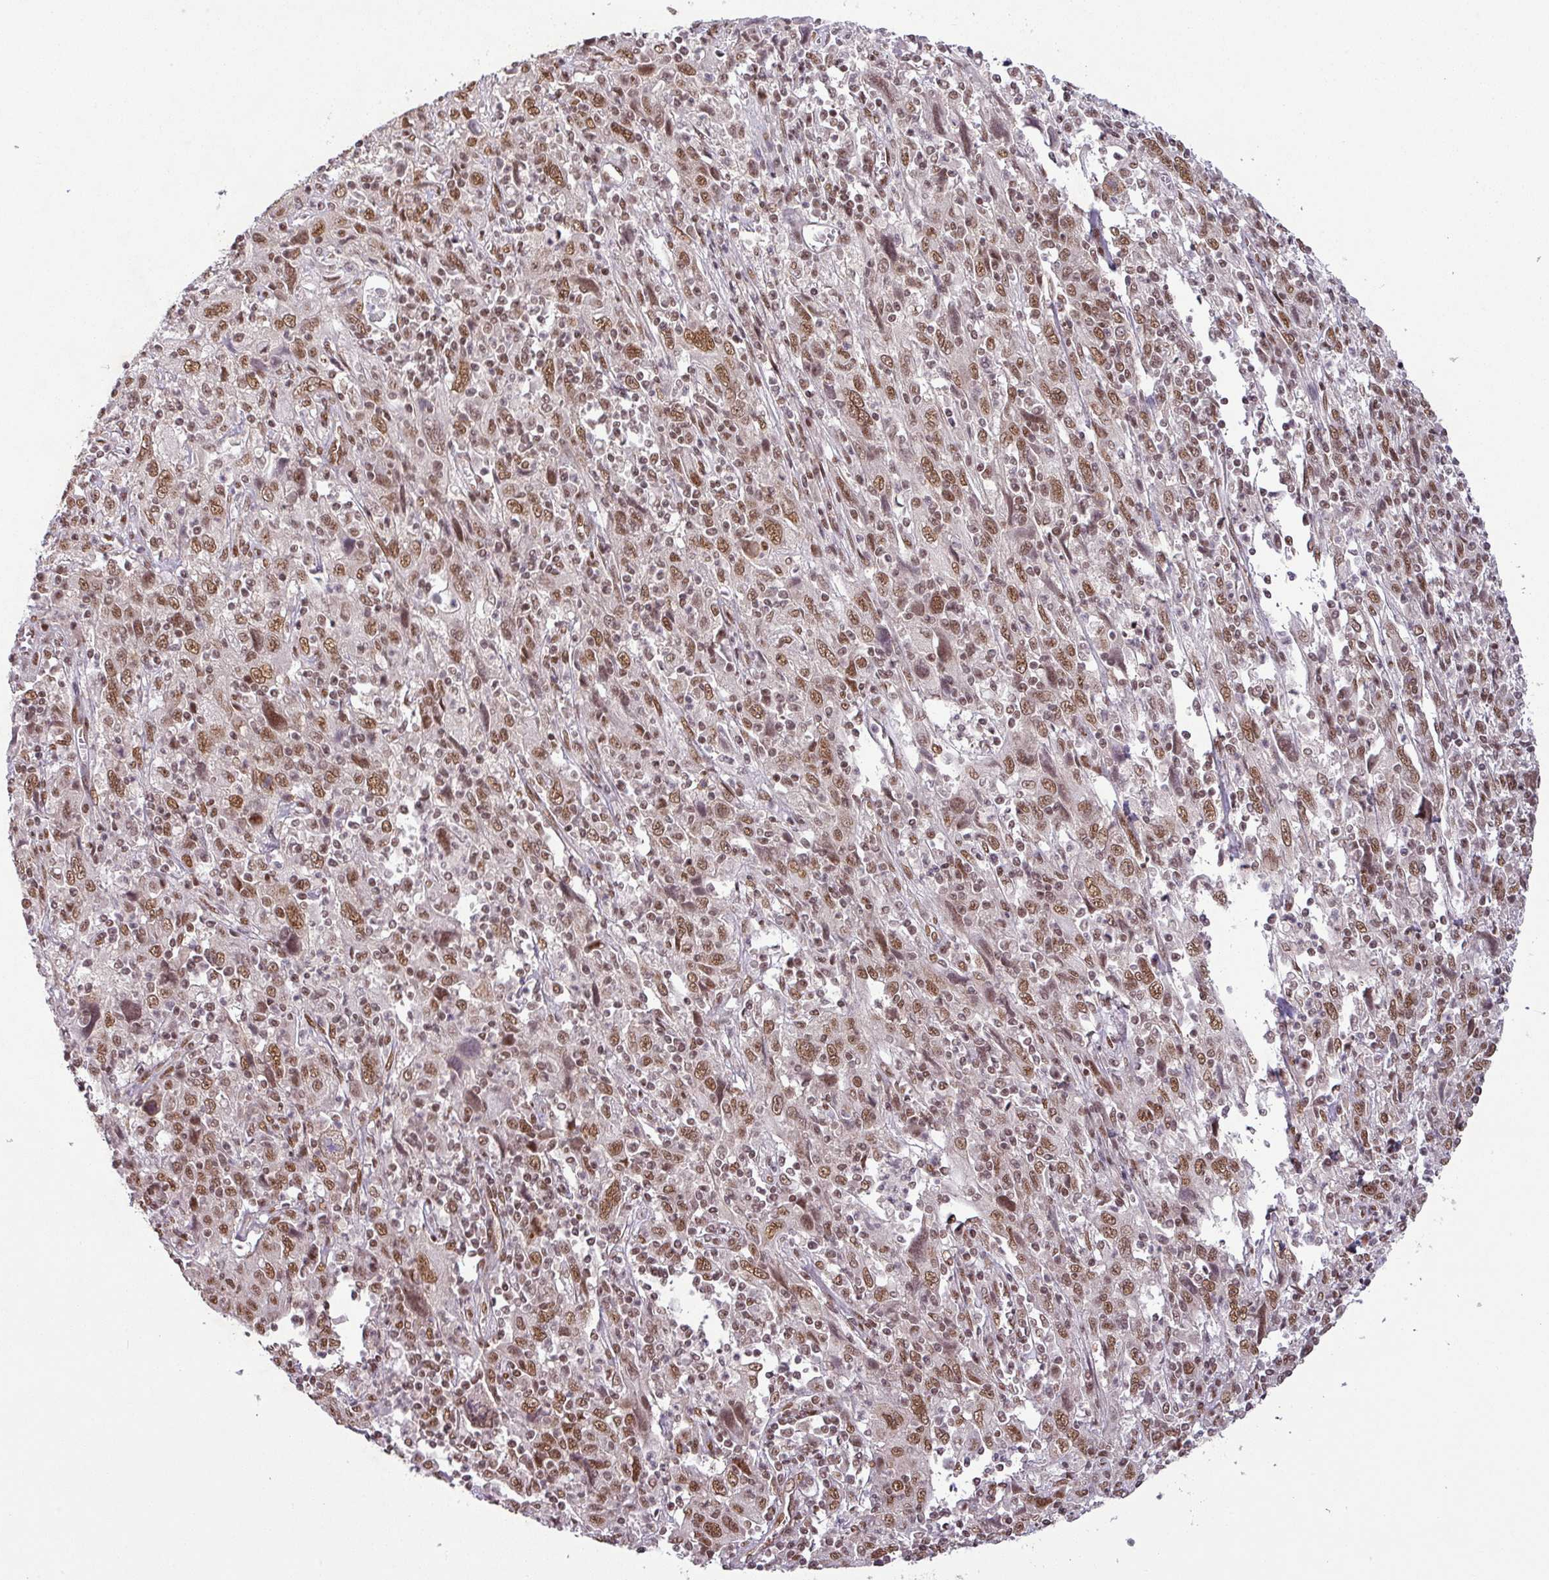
{"staining": {"intensity": "moderate", "quantity": ">75%", "location": "nuclear"}, "tissue": "cervical cancer", "cell_type": "Tumor cells", "image_type": "cancer", "snomed": [{"axis": "morphology", "description": "Squamous cell carcinoma, NOS"}, {"axis": "topography", "description": "Cervix"}], "caption": "IHC micrograph of cervical cancer (squamous cell carcinoma) stained for a protein (brown), which displays medium levels of moderate nuclear positivity in about >75% of tumor cells.", "gene": "SRSF2", "patient": {"sex": "female", "age": 46}}